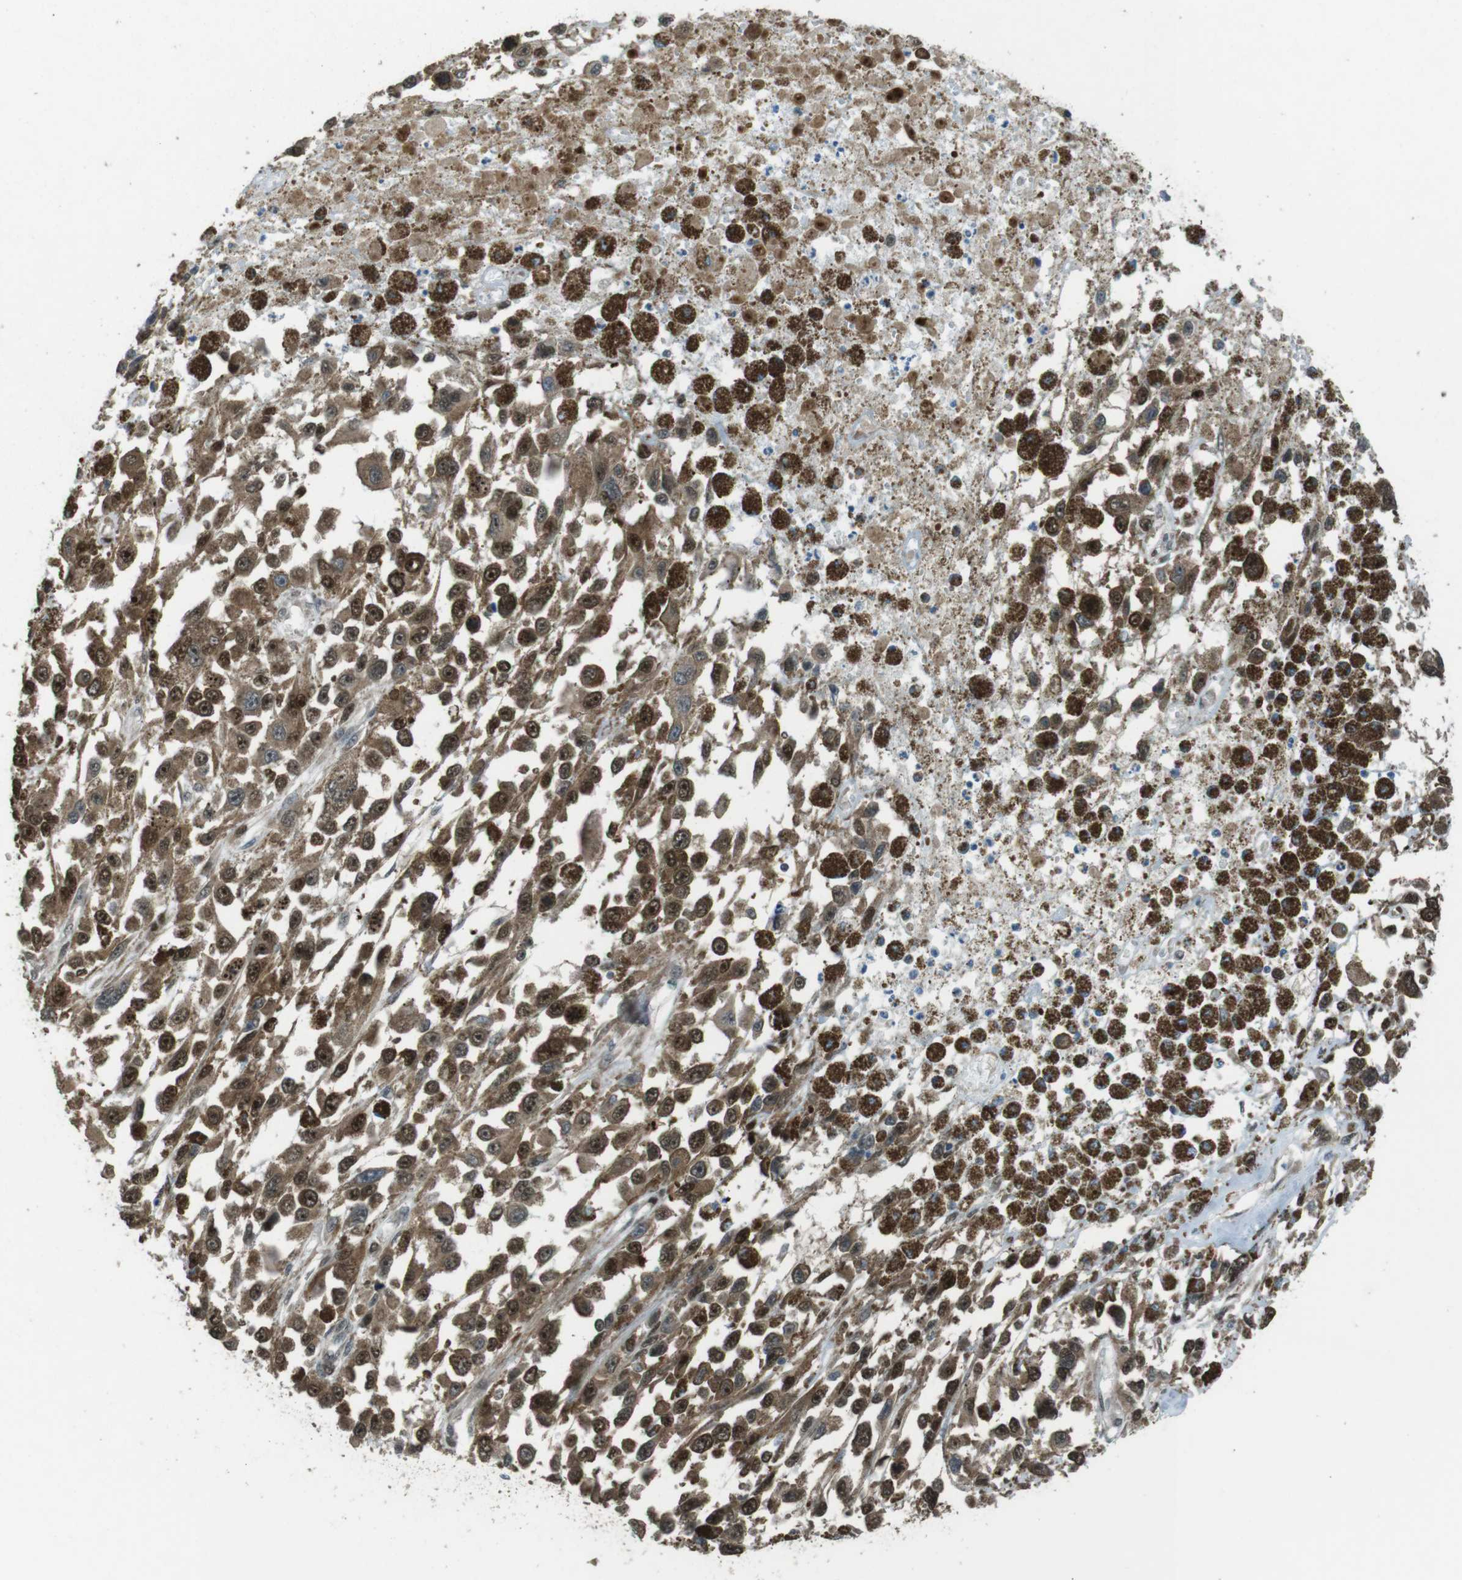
{"staining": {"intensity": "moderate", "quantity": ">75%", "location": "cytoplasmic/membranous,nuclear"}, "tissue": "melanoma", "cell_type": "Tumor cells", "image_type": "cancer", "snomed": [{"axis": "morphology", "description": "Malignant melanoma, Metastatic site"}, {"axis": "topography", "description": "Lymph node"}], "caption": "The histopathology image reveals staining of malignant melanoma (metastatic site), revealing moderate cytoplasmic/membranous and nuclear protein expression (brown color) within tumor cells.", "gene": "ZNF330", "patient": {"sex": "male", "age": 59}}